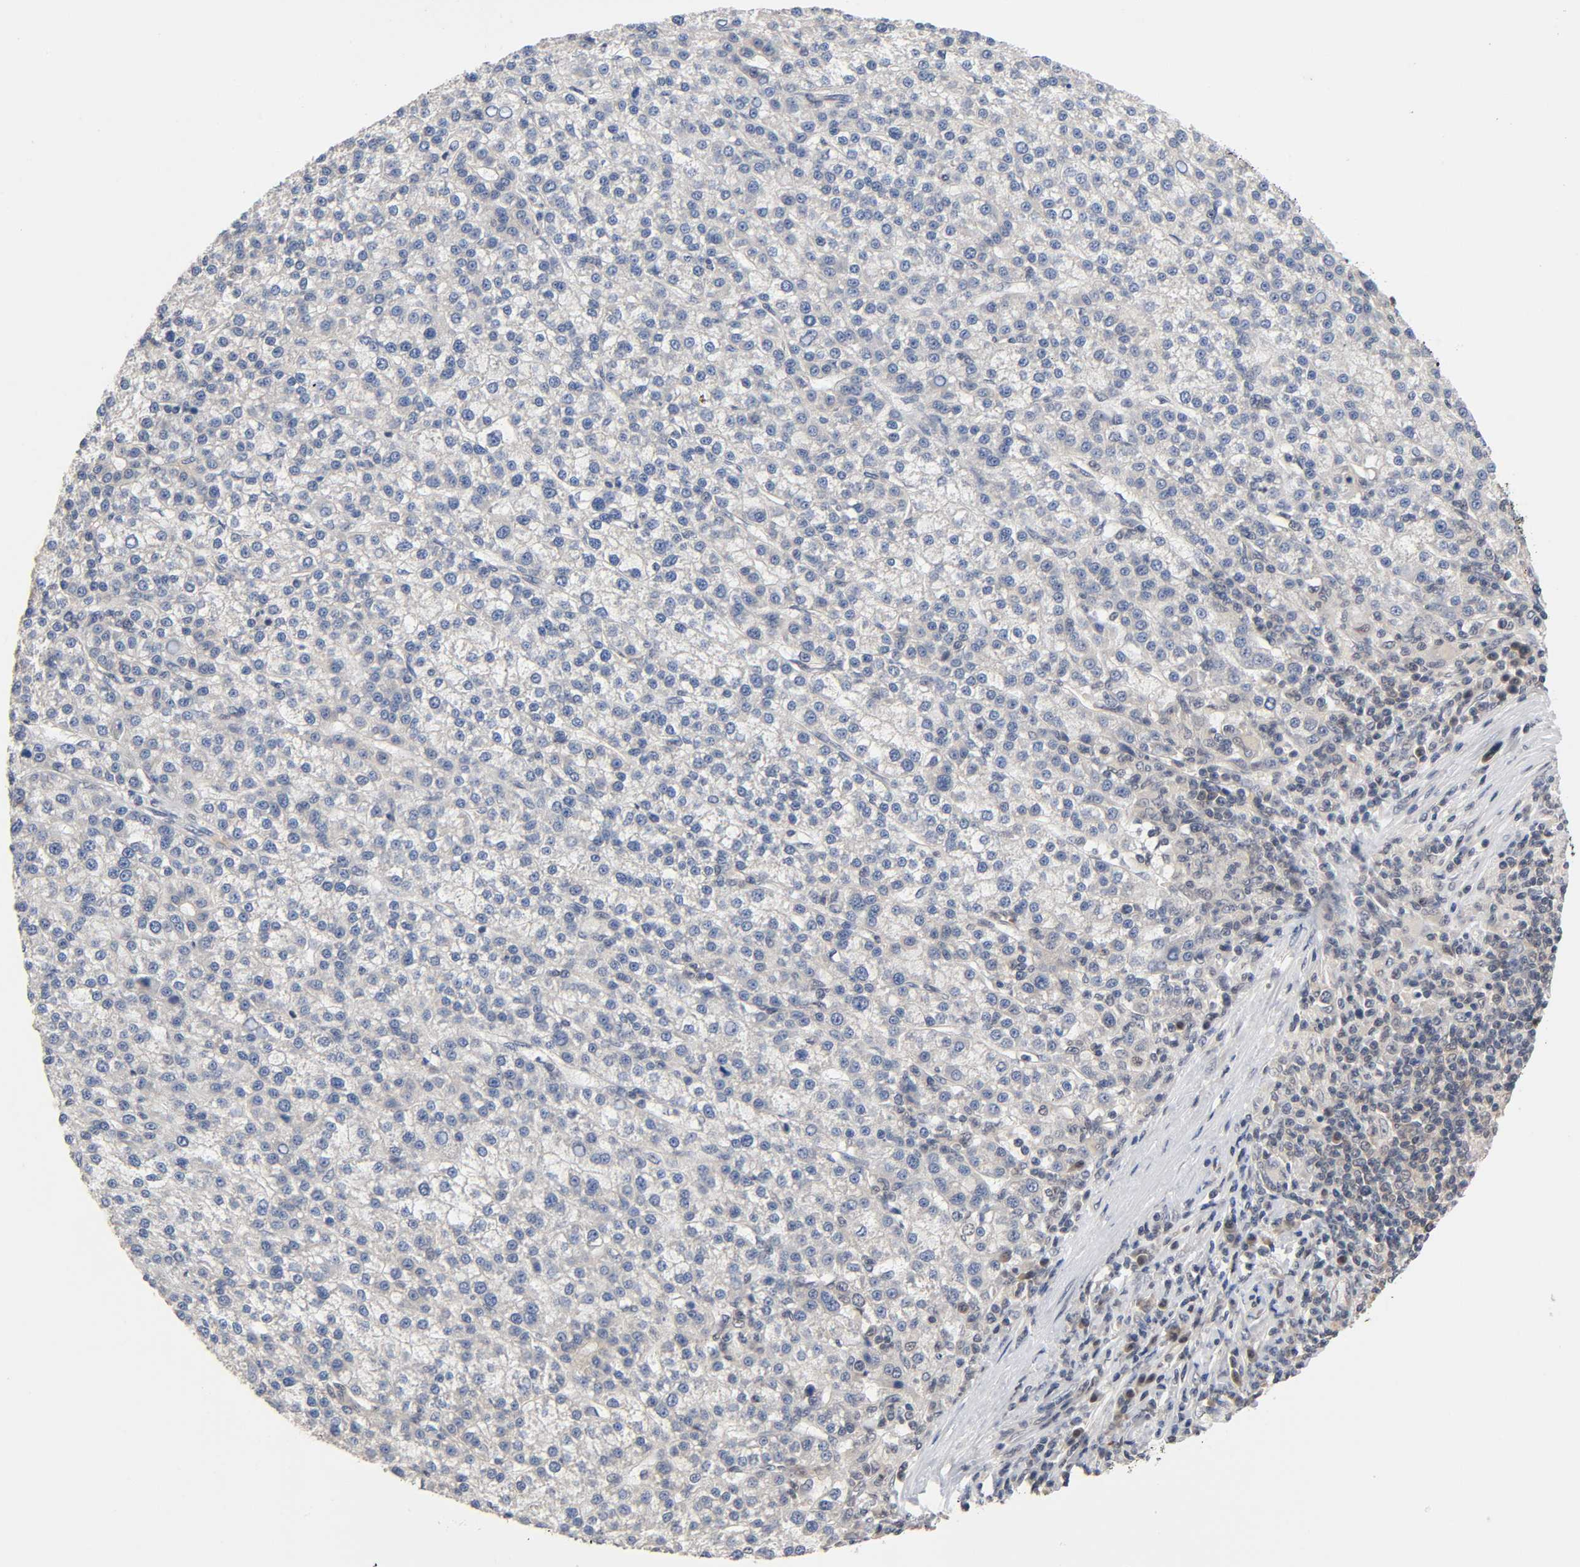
{"staining": {"intensity": "negative", "quantity": "none", "location": "none"}, "tissue": "liver cancer", "cell_type": "Tumor cells", "image_type": "cancer", "snomed": [{"axis": "morphology", "description": "Carcinoma, Hepatocellular, NOS"}, {"axis": "topography", "description": "Liver"}], "caption": "Micrograph shows no protein staining in tumor cells of liver hepatocellular carcinoma tissue.", "gene": "PRKAB1", "patient": {"sex": "female", "age": 58}}